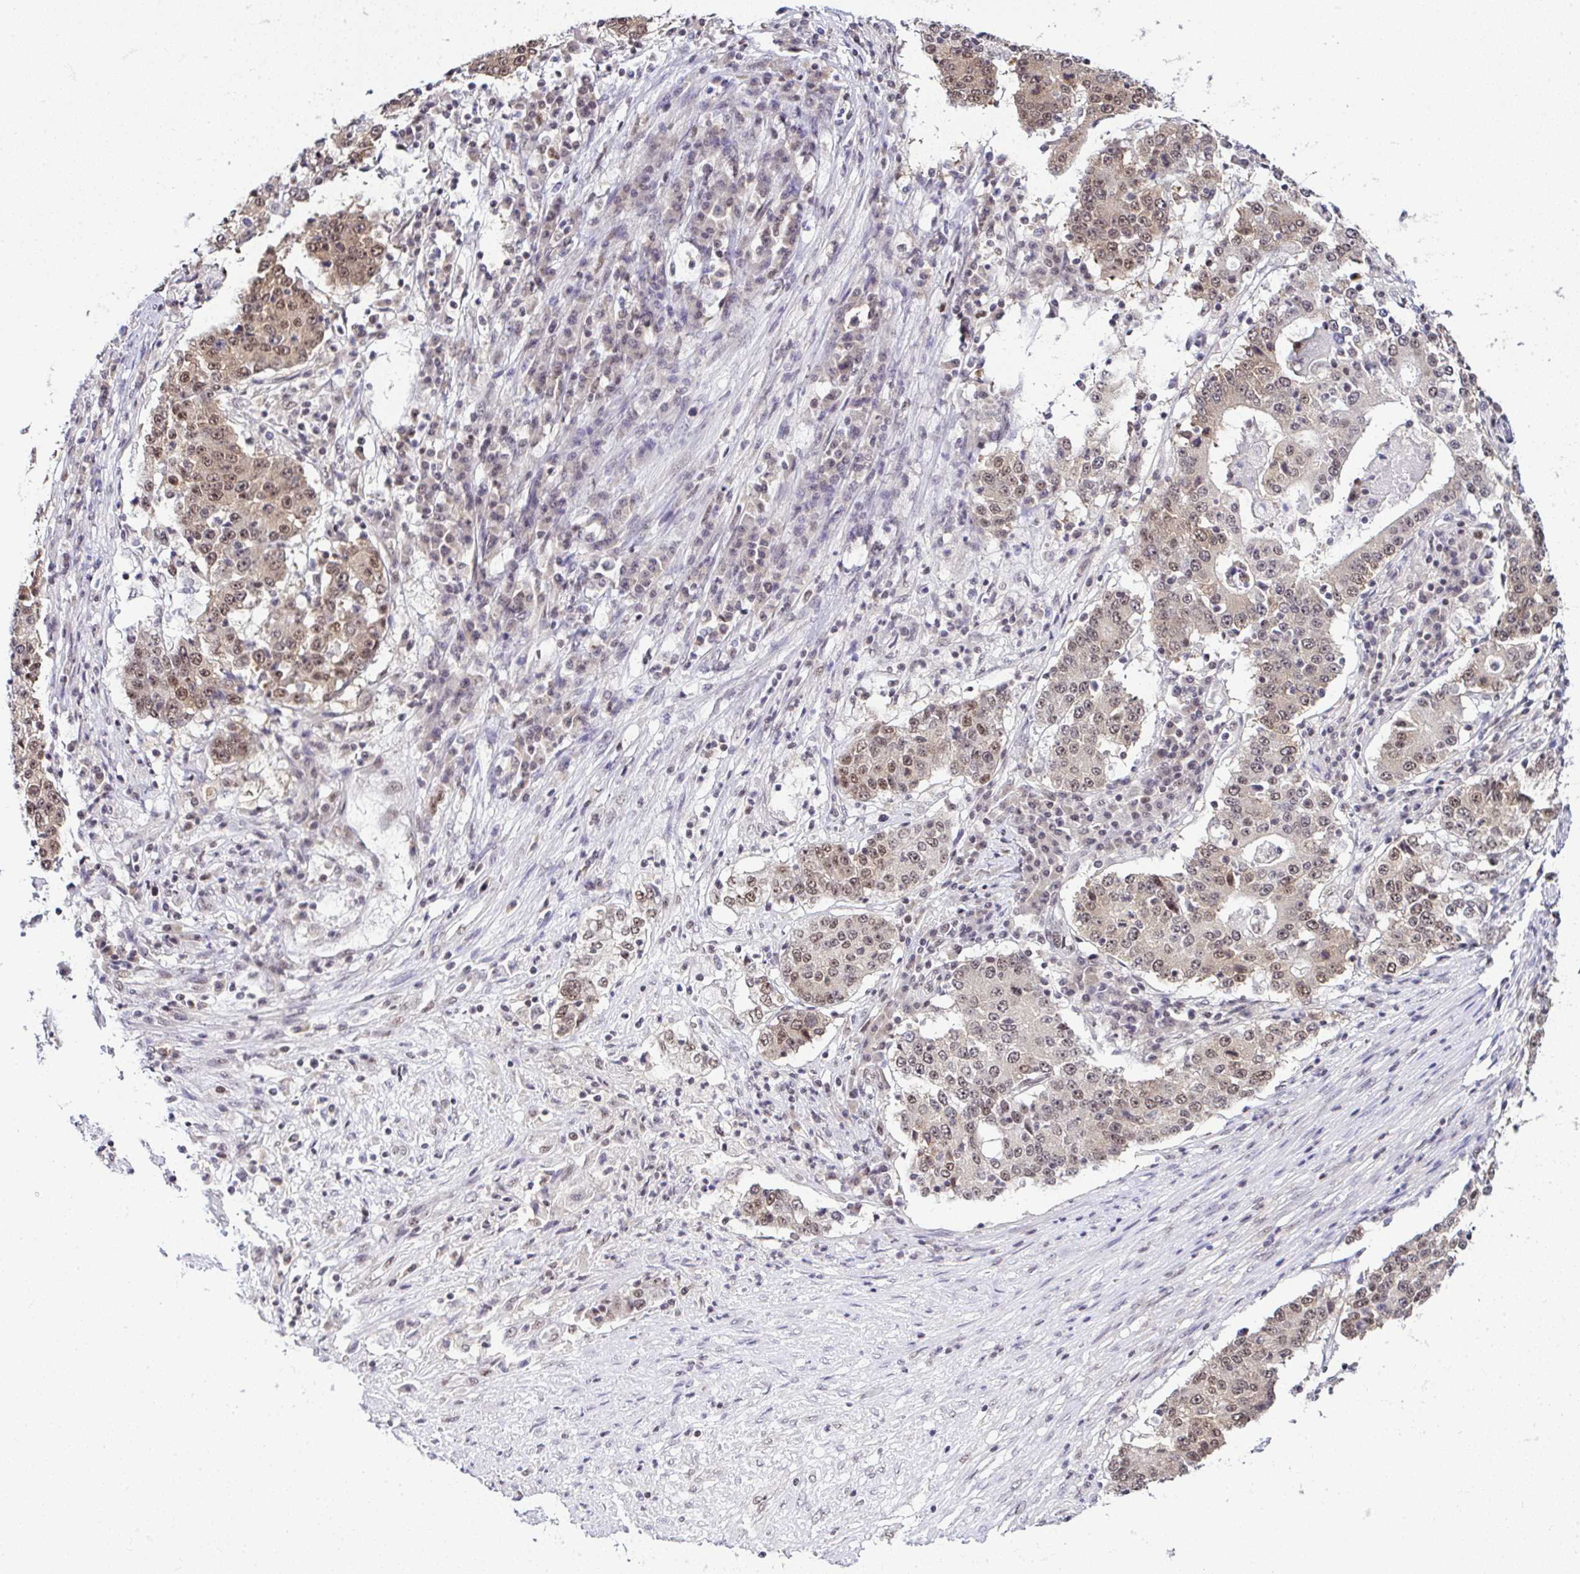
{"staining": {"intensity": "moderate", "quantity": ">75%", "location": "cytoplasmic/membranous,nuclear"}, "tissue": "stomach cancer", "cell_type": "Tumor cells", "image_type": "cancer", "snomed": [{"axis": "morphology", "description": "Adenocarcinoma, NOS"}, {"axis": "topography", "description": "Stomach"}], "caption": "Stomach cancer (adenocarcinoma) was stained to show a protein in brown. There is medium levels of moderate cytoplasmic/membranous and nuclear positivity in approximately >75% of tumor cells.", "gene": "PTPN2", "patient": {"sex": "male", "age": 59}}